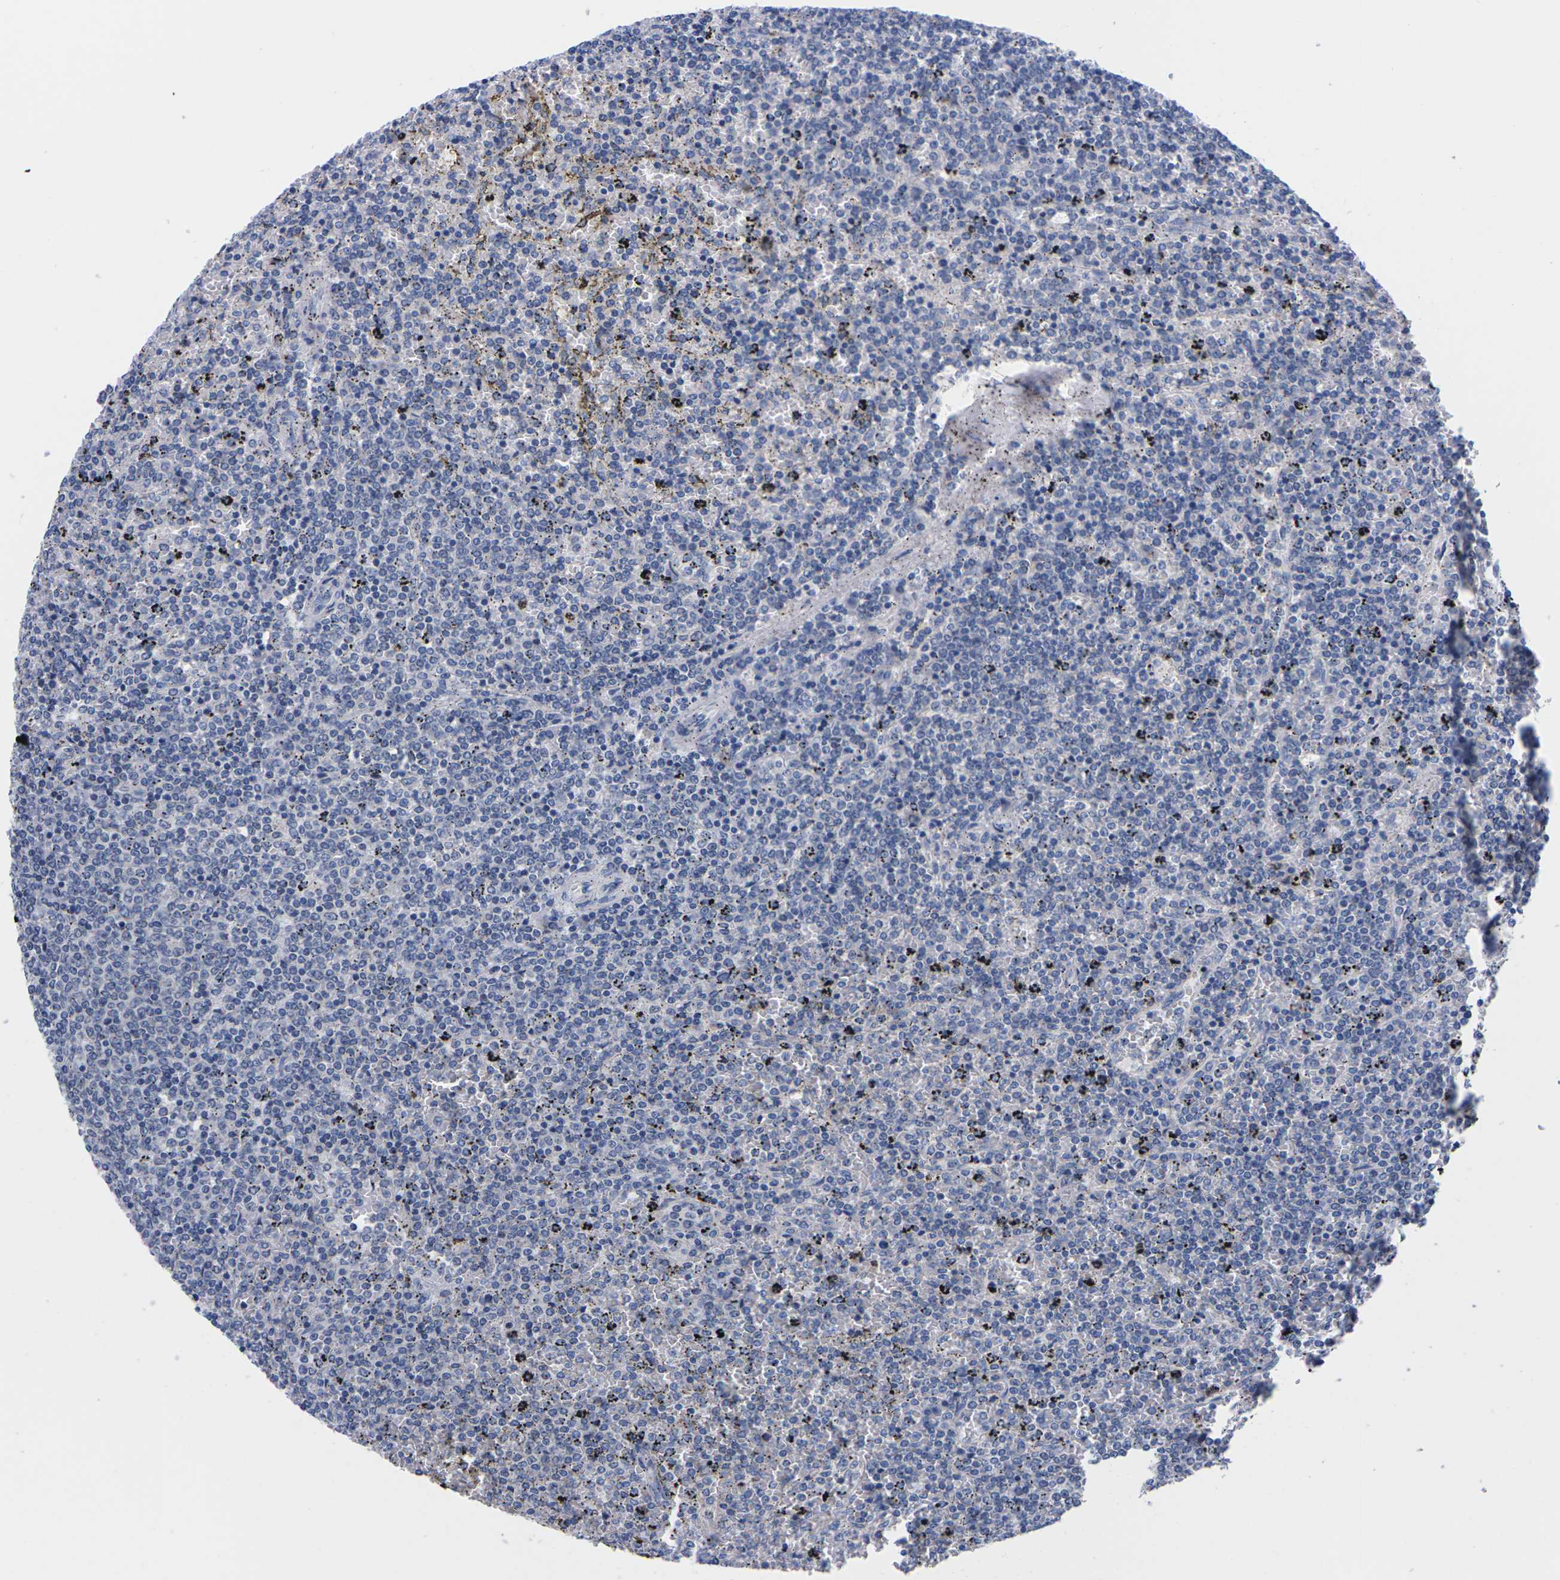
{"staining": {"intensity": "negative", "quantity": "none", "location": "none"}, "tissue": "lymphoma", "cell_type": "Tumor cells", "image_type": "cancer", "snomed": [{"axis": "morphology", "description": "Malignant lymphoma, non-Hodgkin's type, Low grade"}, {"axis": "topography", "description": "Spleen"}], "caption": "Immunohistochemistry (IHC) of human lymphoma demonstrates no positivity in tumor cells.", "gene": "FAM210A", "patient": {"sex": "female", "age": 77}}